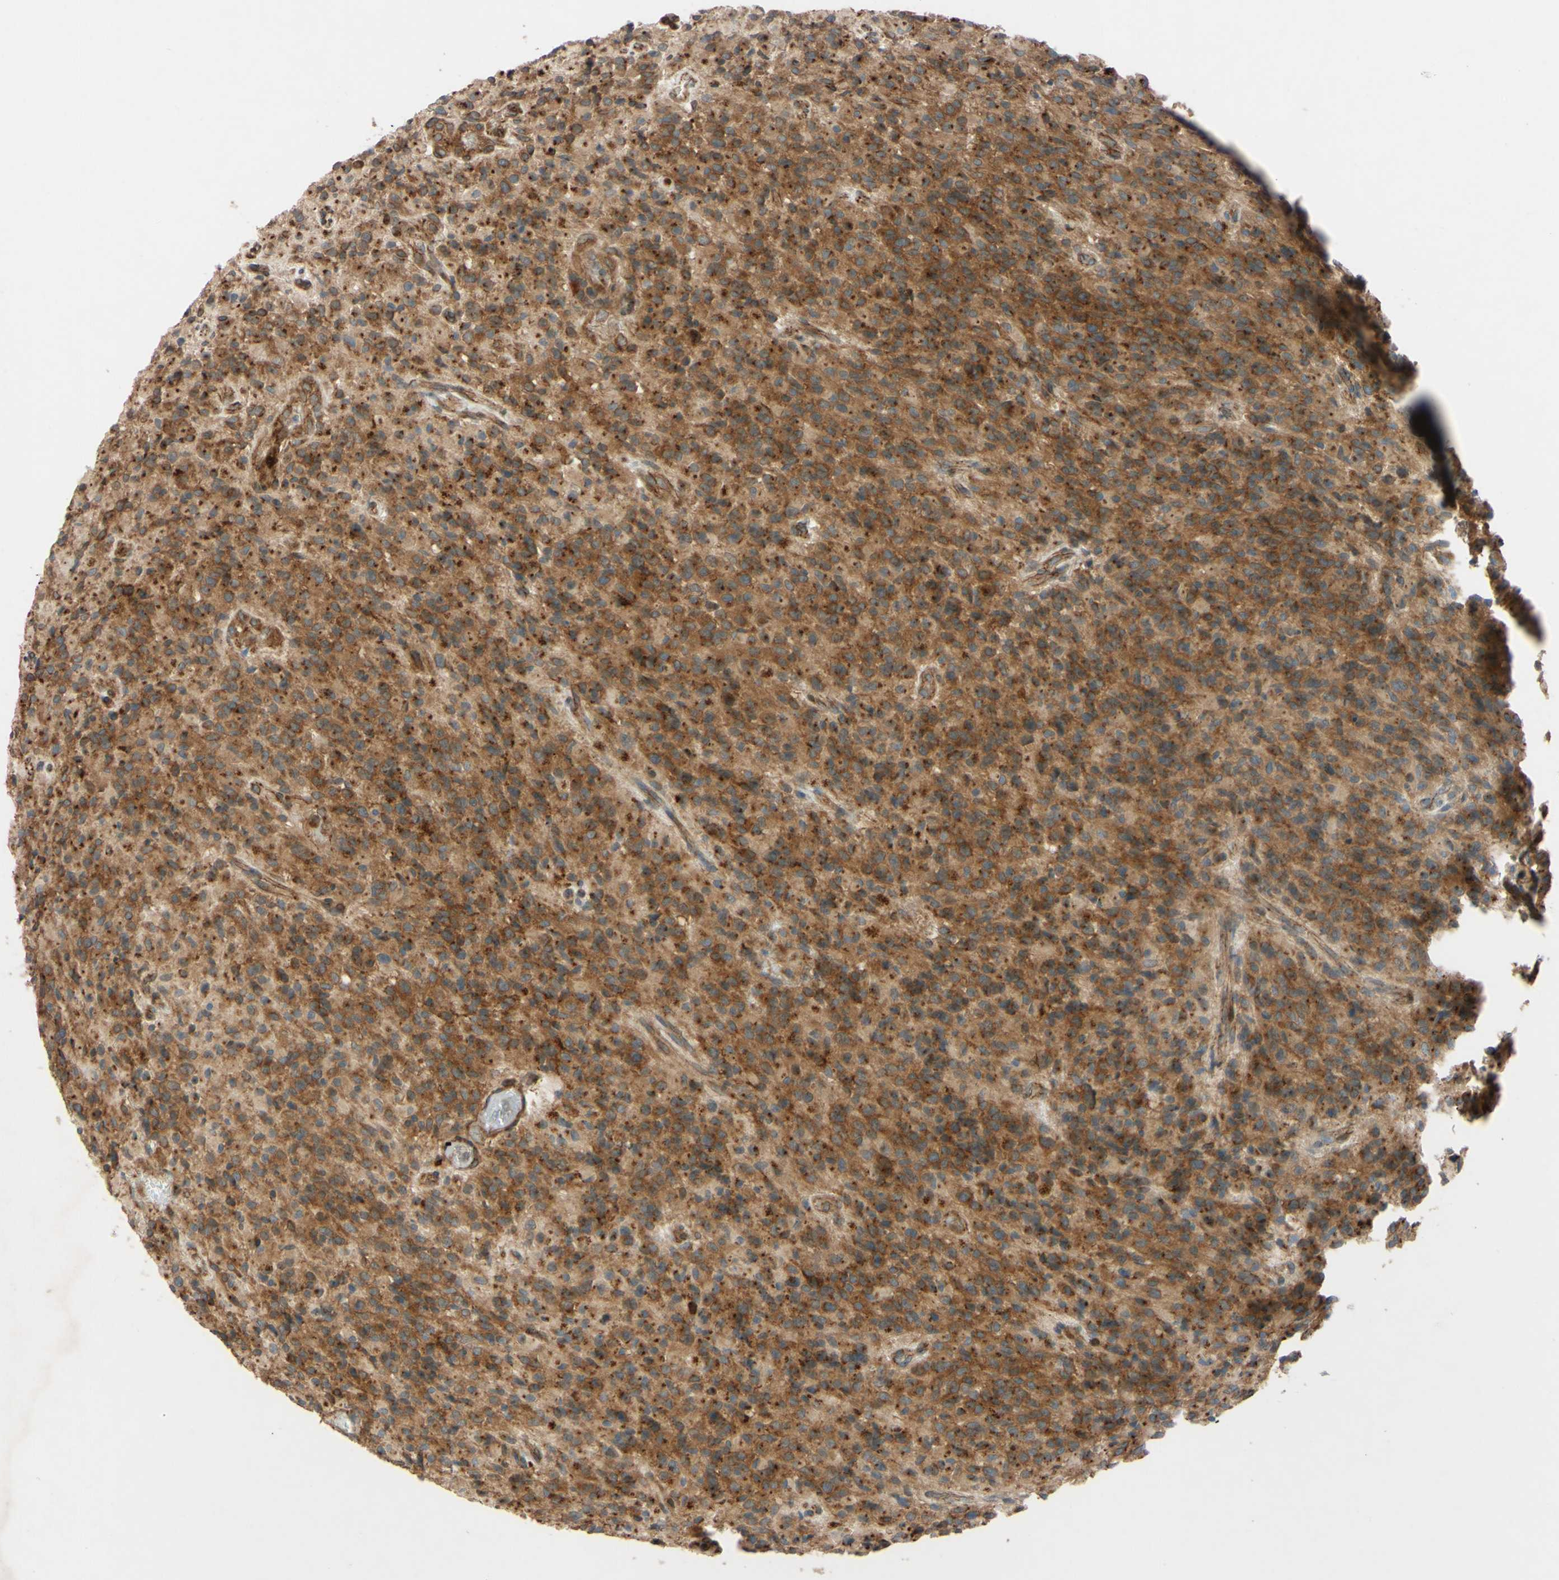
{"staining": {"intensity": "strong", "quantity": ">75%", "location": "cytoplasmic/membranous,nuclear"}, "tissue": "glioma", "cell_type": "Tumor cells", "image_type": "cancer", "snomed": [{"axis": "morphology", "description": "Glioma, malignant, High grade"}, {"axis": "topography", "description": "Brain"}], "caption": "High-grade glioma (malignant) stained with DAB (3,3'-diaminobenzidine) IHC displays high levels of strong cytoplasmic/membranous and nuclear staining in approximately >75% of tumor cells.", "gene": "PTPRU", "patient": {"sex": "male", "age": 71}}